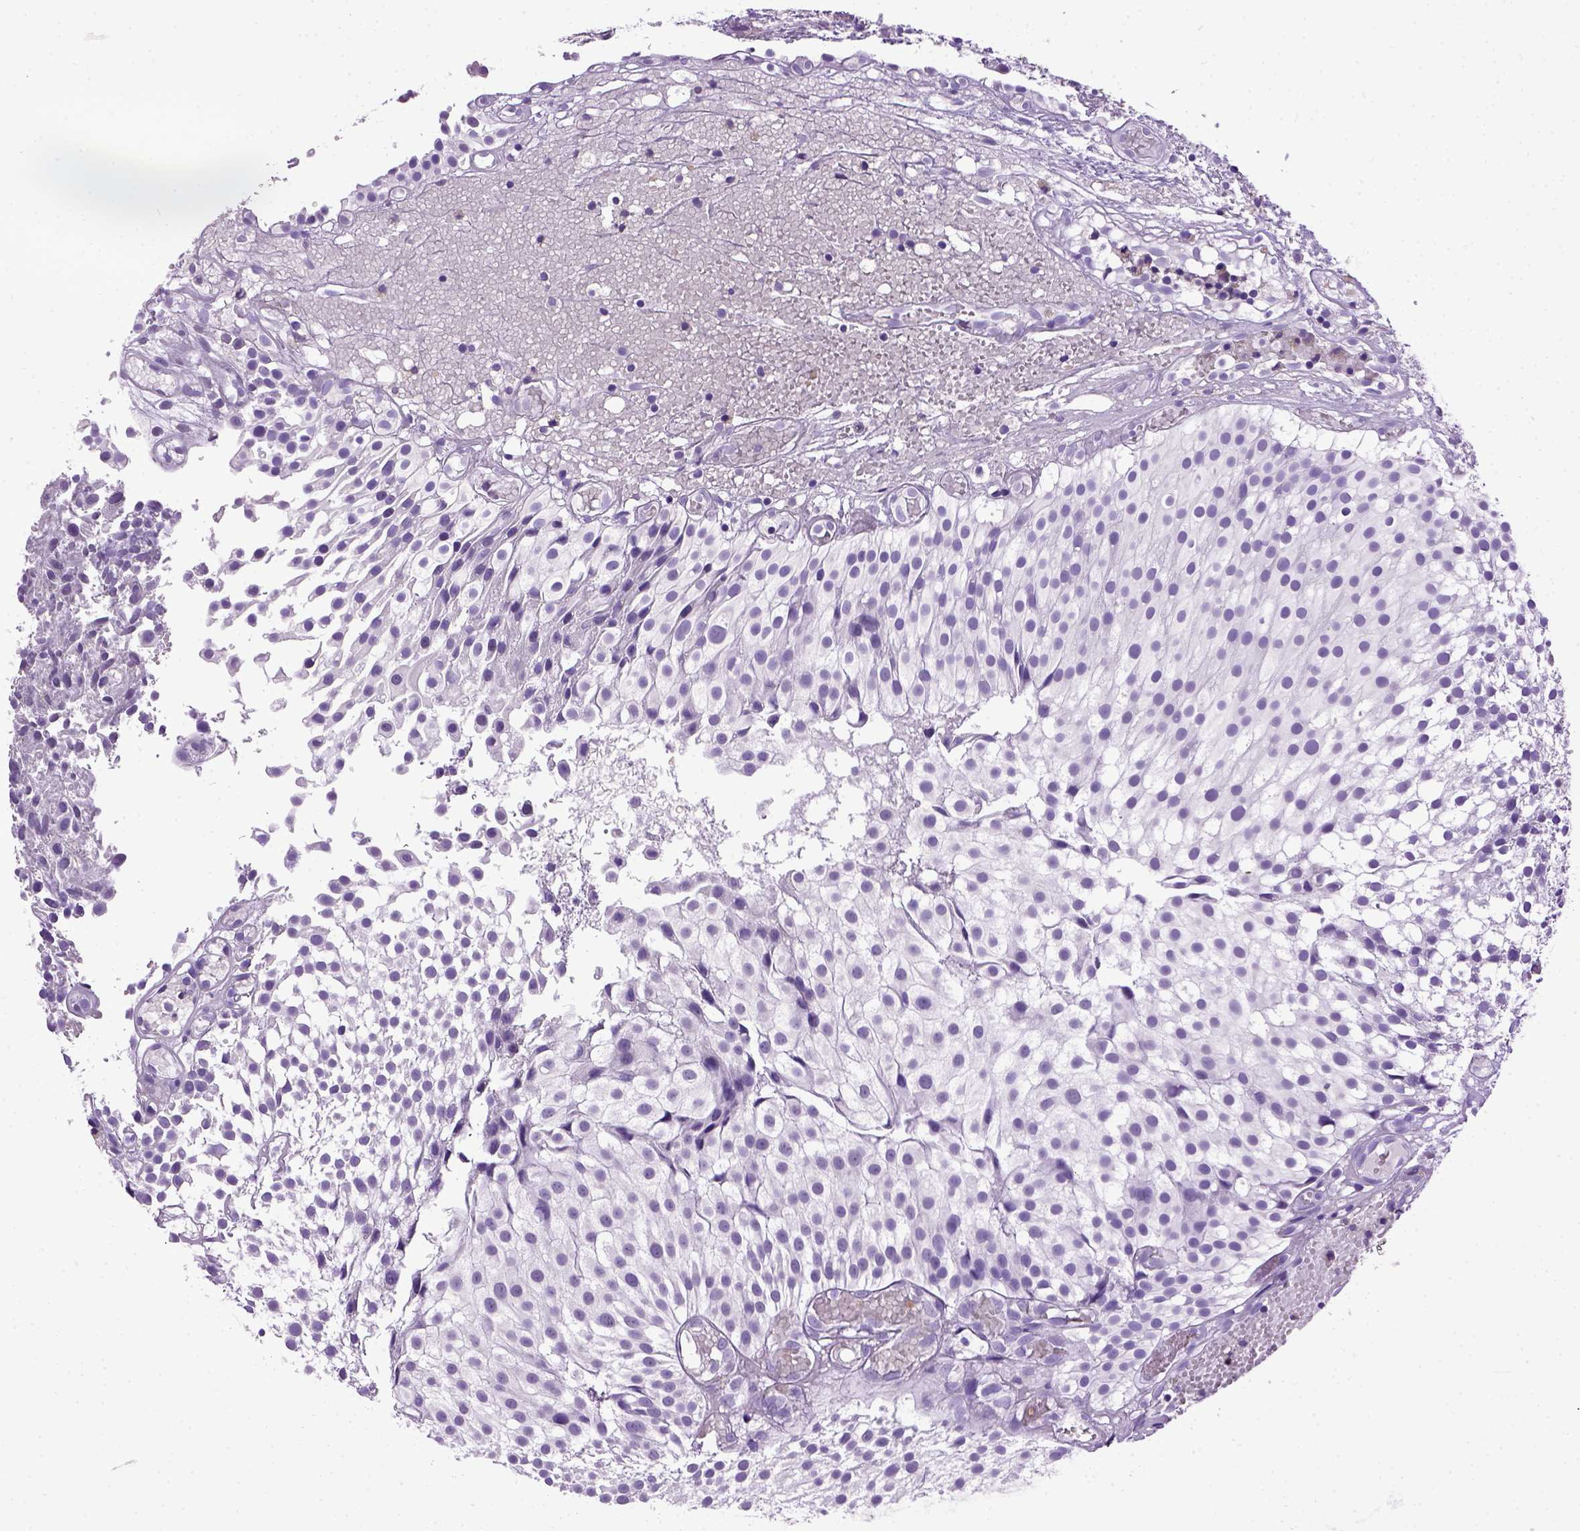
{"staining": {"intensity": "negative", "quantity": "none", "location": "none"}, "tissue": "urothelial cancer", "cell_type": "Tumor cells", "image_type": "cancer", "snomed": [{"axis": "morphology", "description": "Urothelial carcinoma, Low grade"}, {"axis": "topography", "description": "Urinary bladder"}], "caption": "Immunohistochemistry (IHC) histopathology image of human urothelial cancer stained for a protein (brown), which shows no staining in tumor cells.", "gene": "ITGAX", "patient": {"sex": "male", "age": 79}}